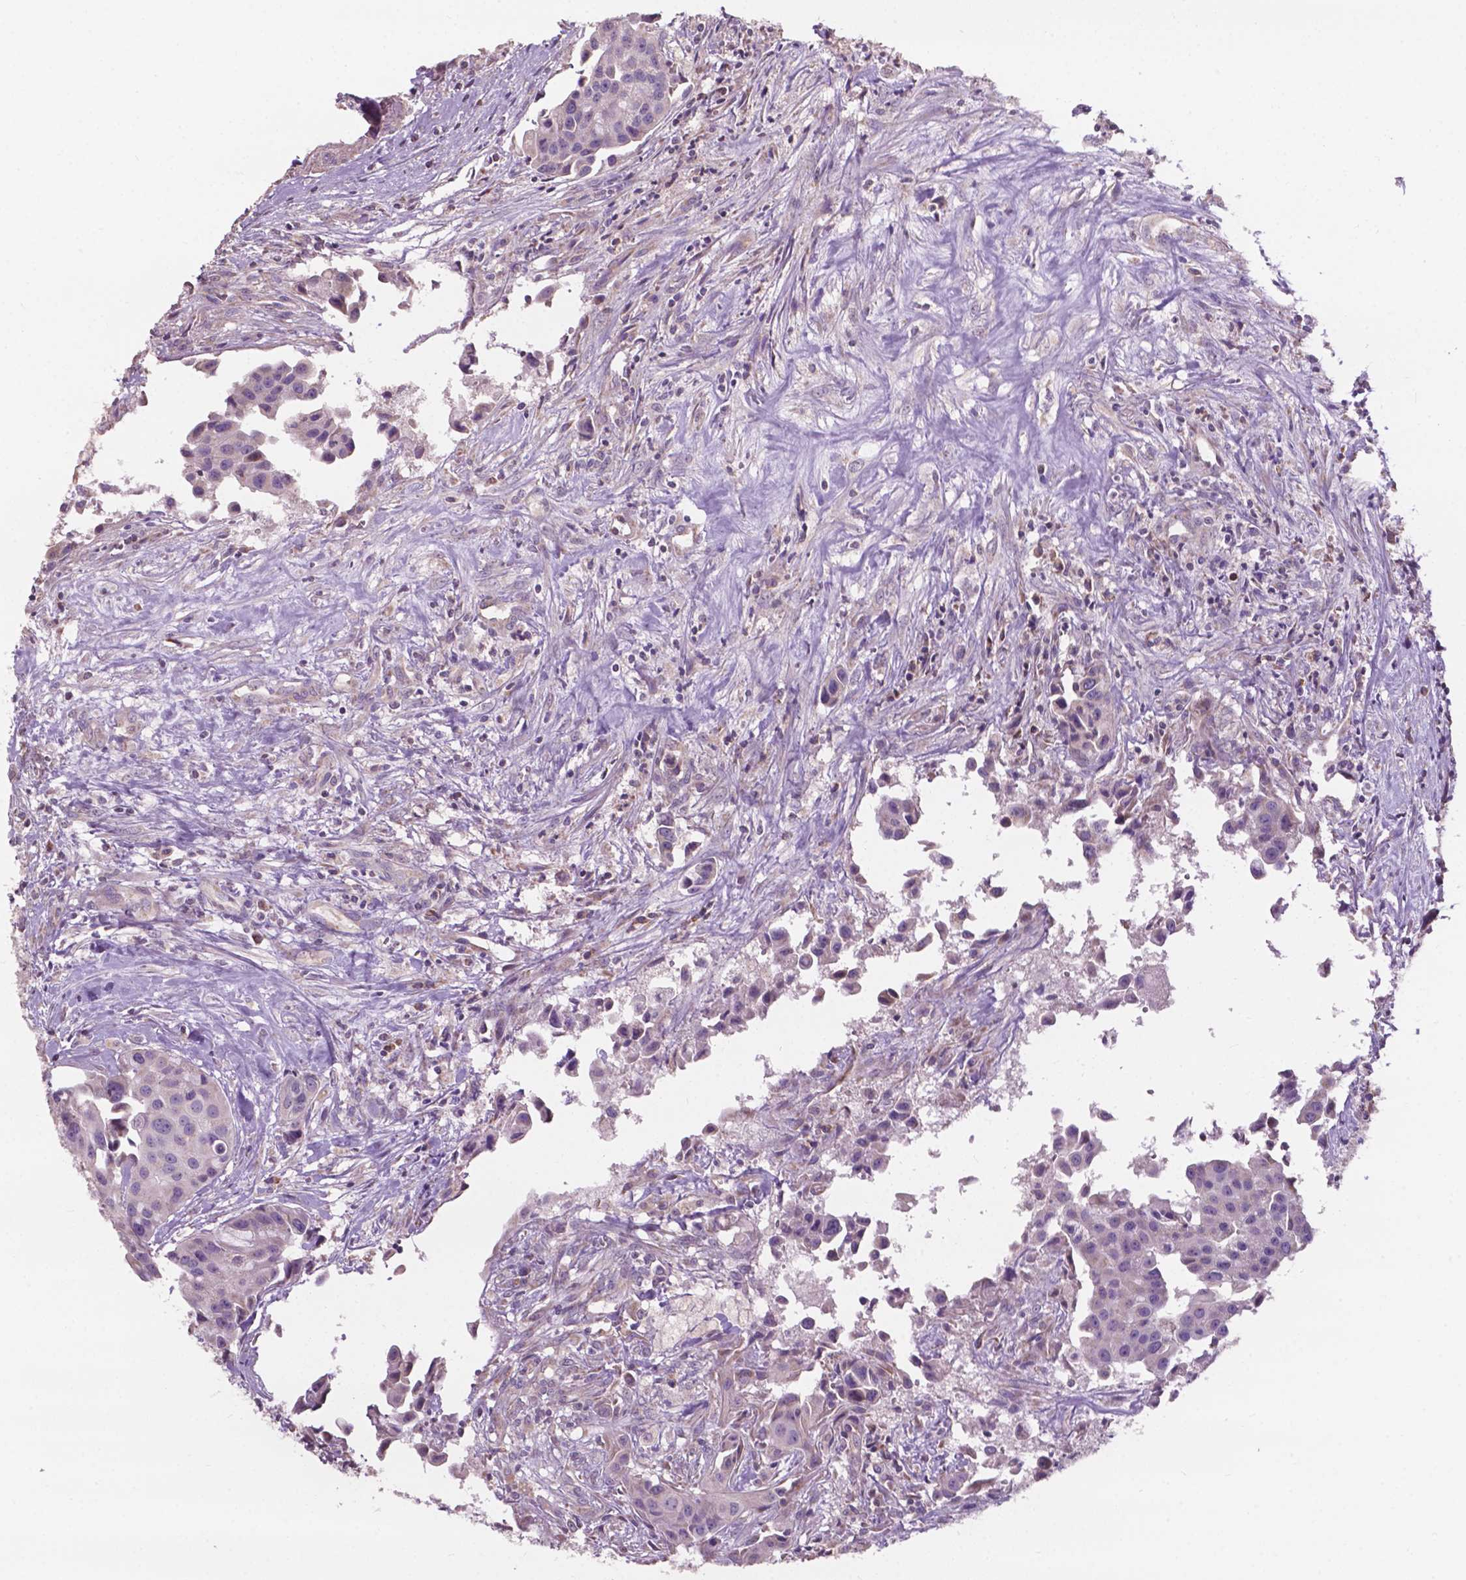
{"staining": {"intensity": "negative", "quantity": "none", "location": "none"}, "tissue": "head and neck cancer", "cell_type": "Tumor cells", "image_type": "cancer", "snomed": [{"axis": "morphology", "description": "Adenocarcinoma, NOS"}, {"axis": "topography", "description": "Head-Neck"}], "caption": "An image of human adenocarcinoma (head and neck) is negative for staining in tumor cells.", "gene": "NDUFA10", "patient": {"sex": "male", "age": 76}}